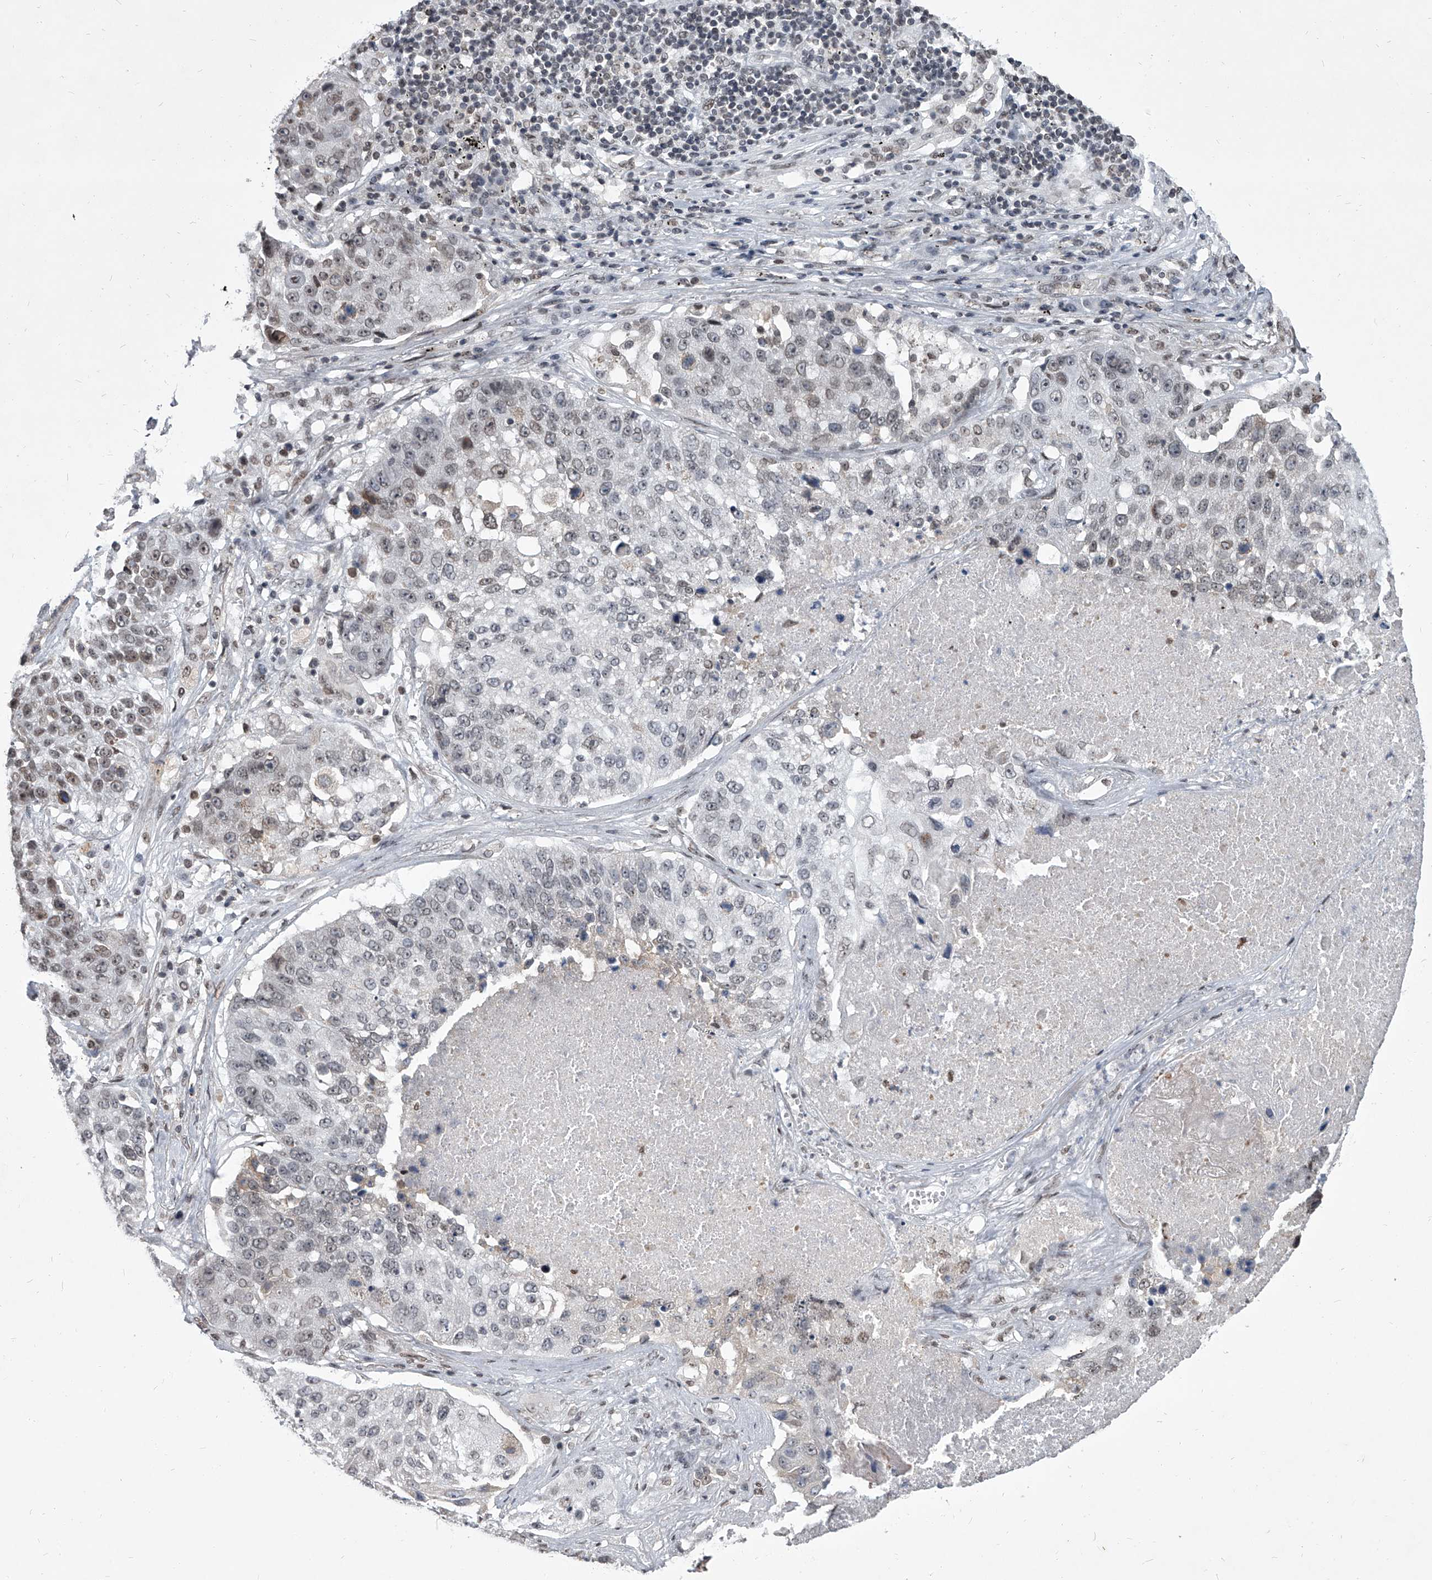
{"staining": {"intensity": "weak", "quantity": "<25%", "location": "nuclear"}, "tissue": "lung cancer", "cell_type": "Tumor cells", "image_type": "cancer", "snomed": [{"axis": "morphology", "description": "Squamous cell carcinoma, NOS"}, {"axis": "topography", "description": "Lung"}], "caption": "High power microscopy histopathology image of an IHC photomicrograph of lung squamous cell carcinoma, revealing no significant expression in tumor cells.", "gene": "PPIL4", "patient": {"sex": "male", "age": 61}}